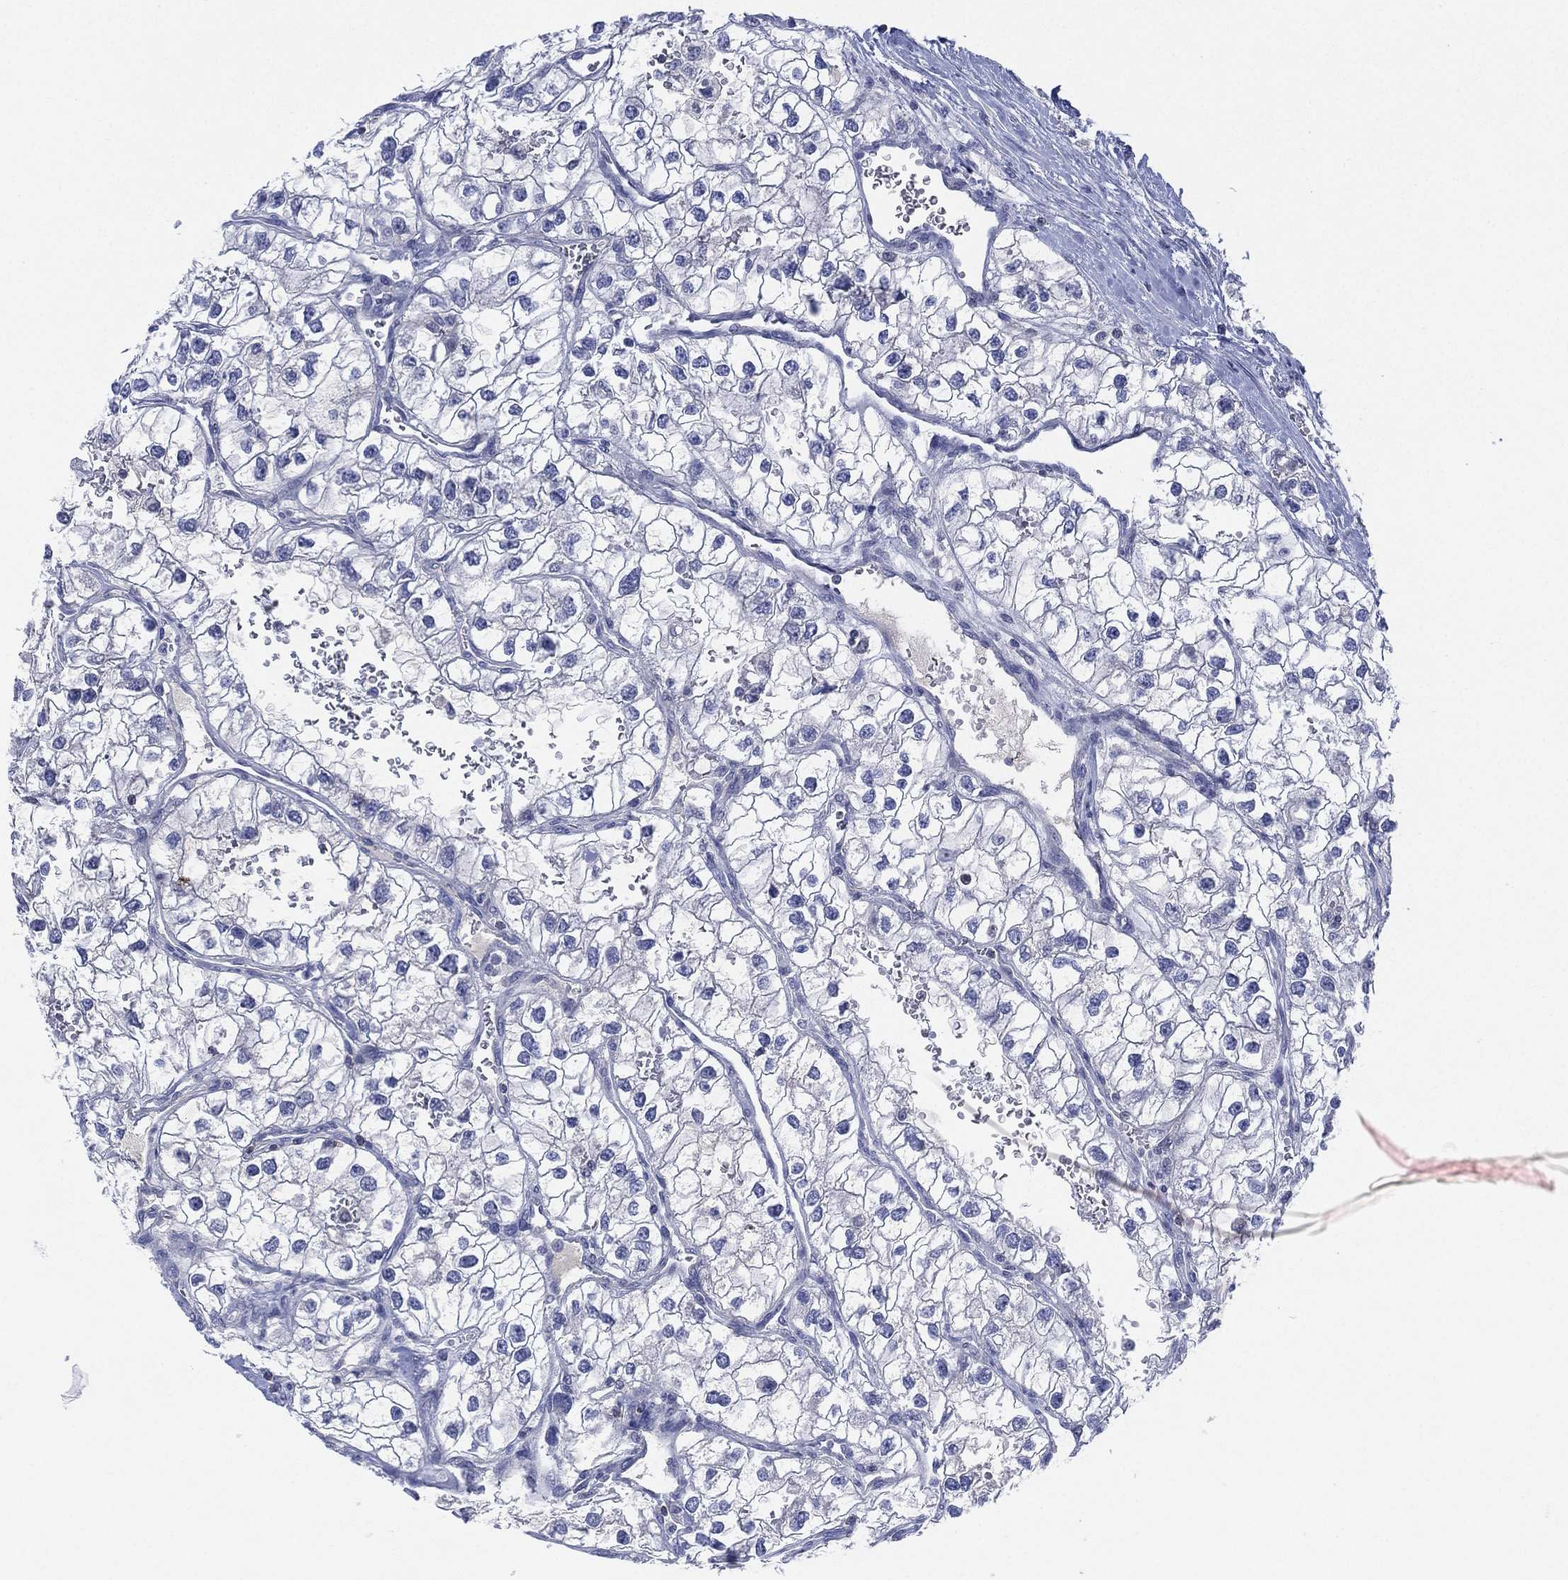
{"staining": {"intensity": "negative", "quantity": "none", "location": "none"}, "tissue": "renal cancer", "cell_type": "Tumor cells", "image_type": "cancer", "snomed": [{"axis": "morphology", "description": "Adenocarcinoma, NOS"}, {"axis": "topography", "description": "Kidney"}], "caption": "Renal adenocarcinoma was stained to show a protein in brown. There is no significant expression in tumor cells.", "gene": "SEPTIN1", "patient": {"sex": "male", "age": 59}}